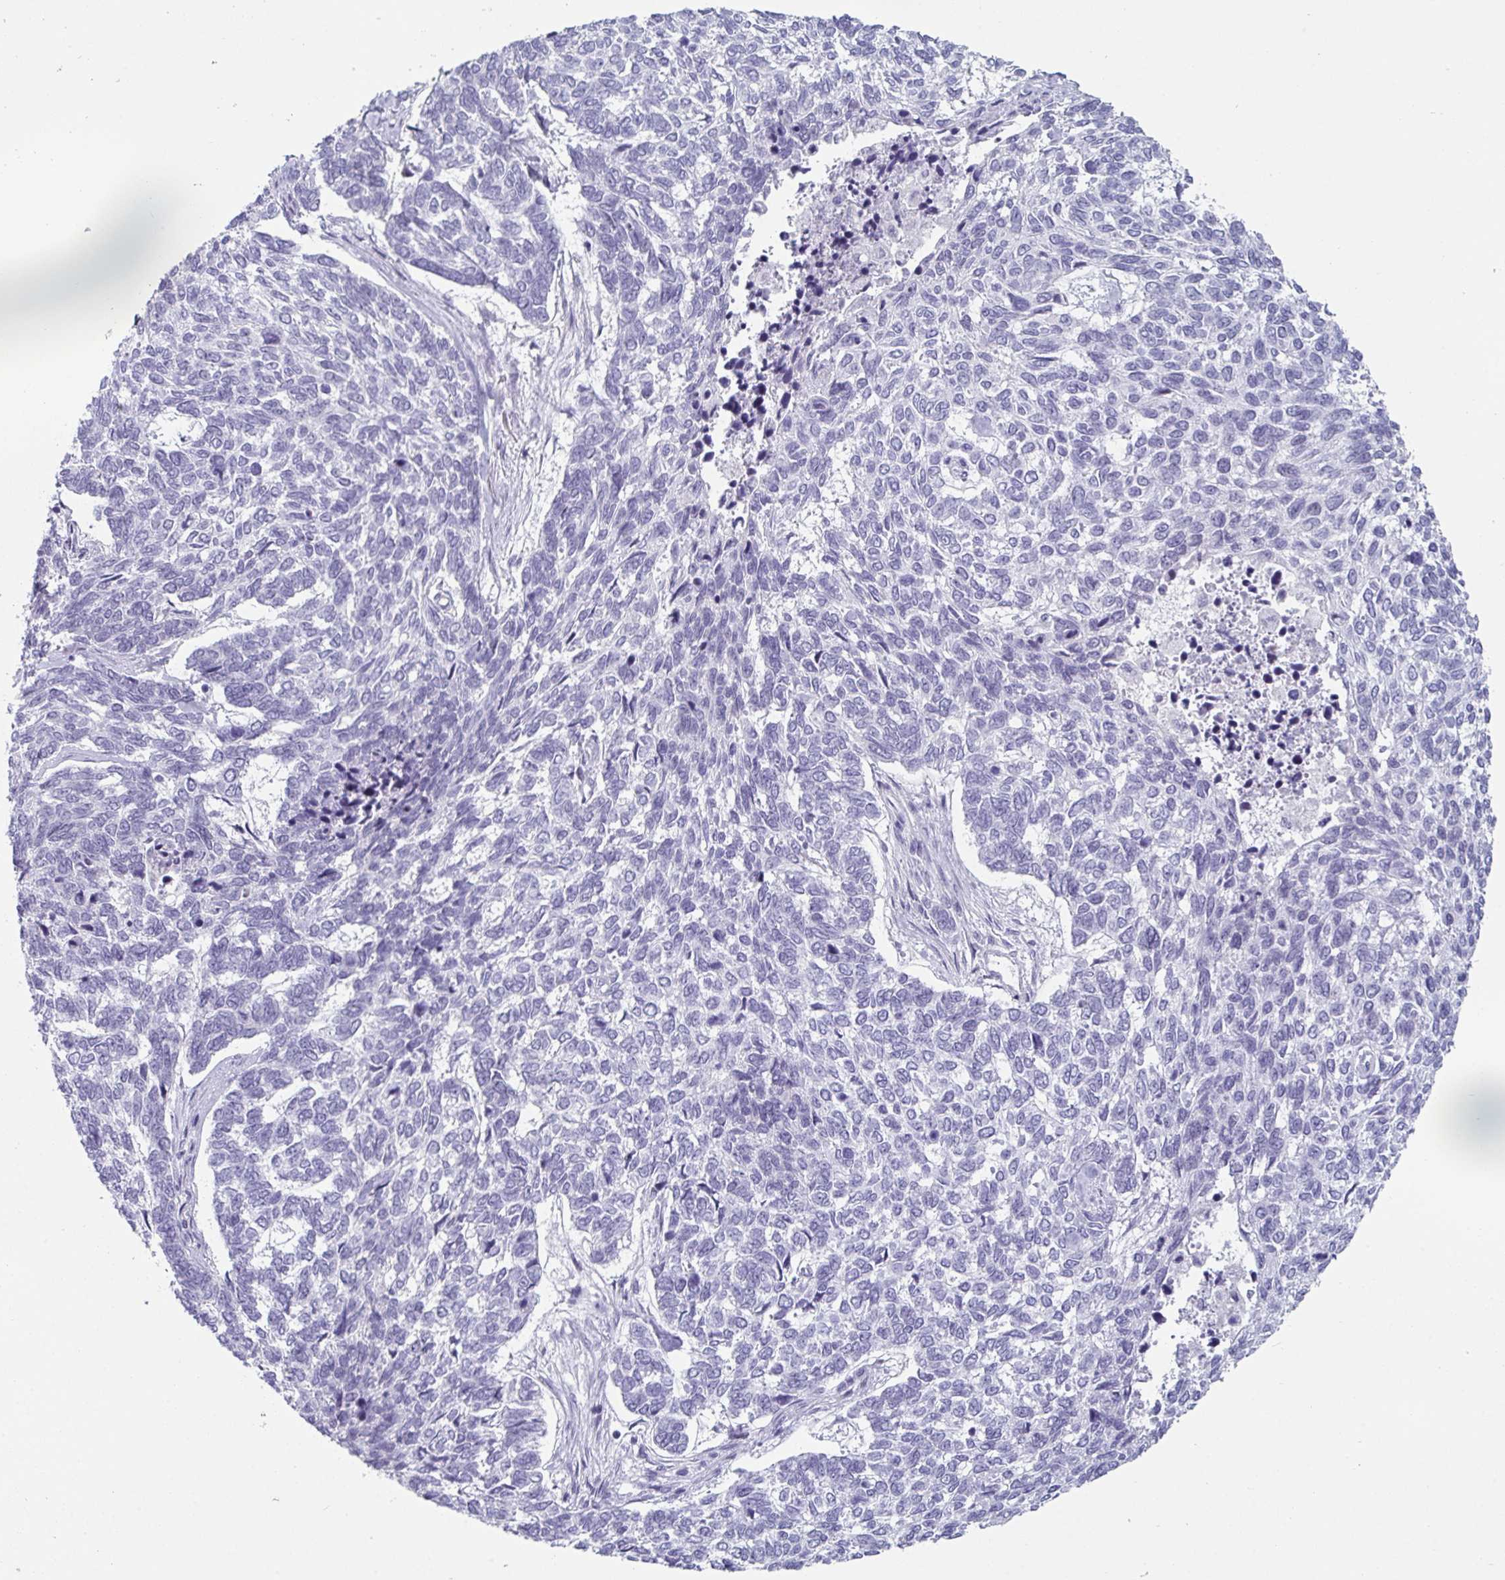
{"staining": {"intensity": "negative", "quantity": "none", "location": "none"}, "tissue": "skin cancer", "cell_type": "Tumor cells", "image_type": "cancer", "snomed": [{"axis": "morphology", "description": "Basal cell carcinoma"}, {"axis": "topography", "description": "Skin"}], "caption": "An immunohistochemistry (IHC) image of basal cell carcinoma (skin) is shown. There is no staining in tumor cells of basal cell carcinoma (skin).", "gene": "VSIG10L", "patient": {"sex": "female", "age": 65}}